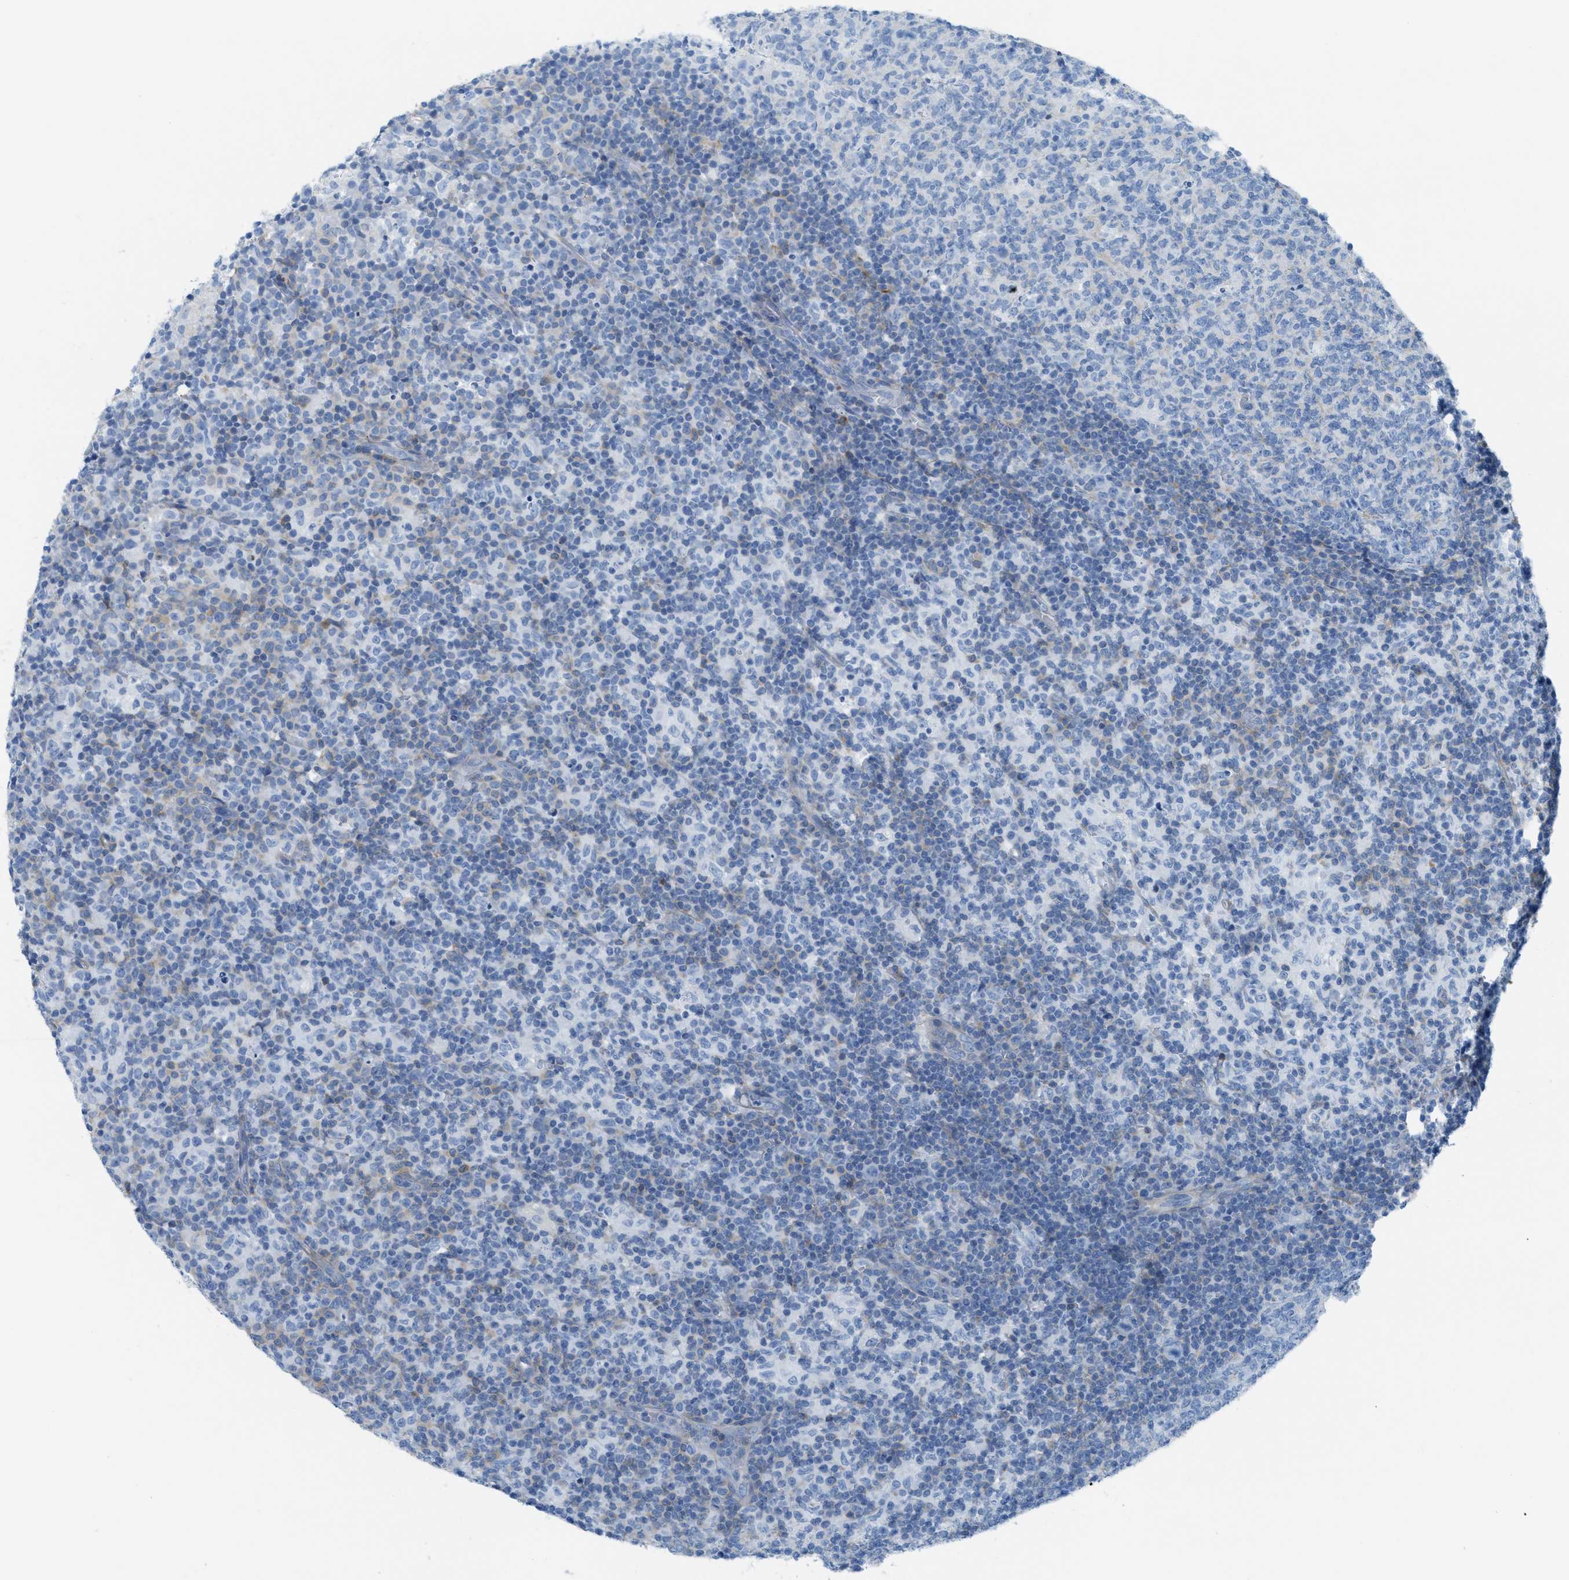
{"staining": {"intensity": "negative", "quantity": "none", "location": "none"}, "tissue": "lymph node", "cell_type": "Germinal center cells", "image_type": "normal", "snomed": [{"axis": "morphology", "description": "Normal tissue, NOS"}, {"axis": "morphology", "description": "Inflammation, NOS"}, {"axis": "topography", "description": "Lymph node"}], "caption": "IHC histopathology image of unremarkable lymph node stained for a protein (brown), which displays no positivity in germinal center cells.", "gene": "ASGR1", "patient": {"sex": "male", "age": 55}}